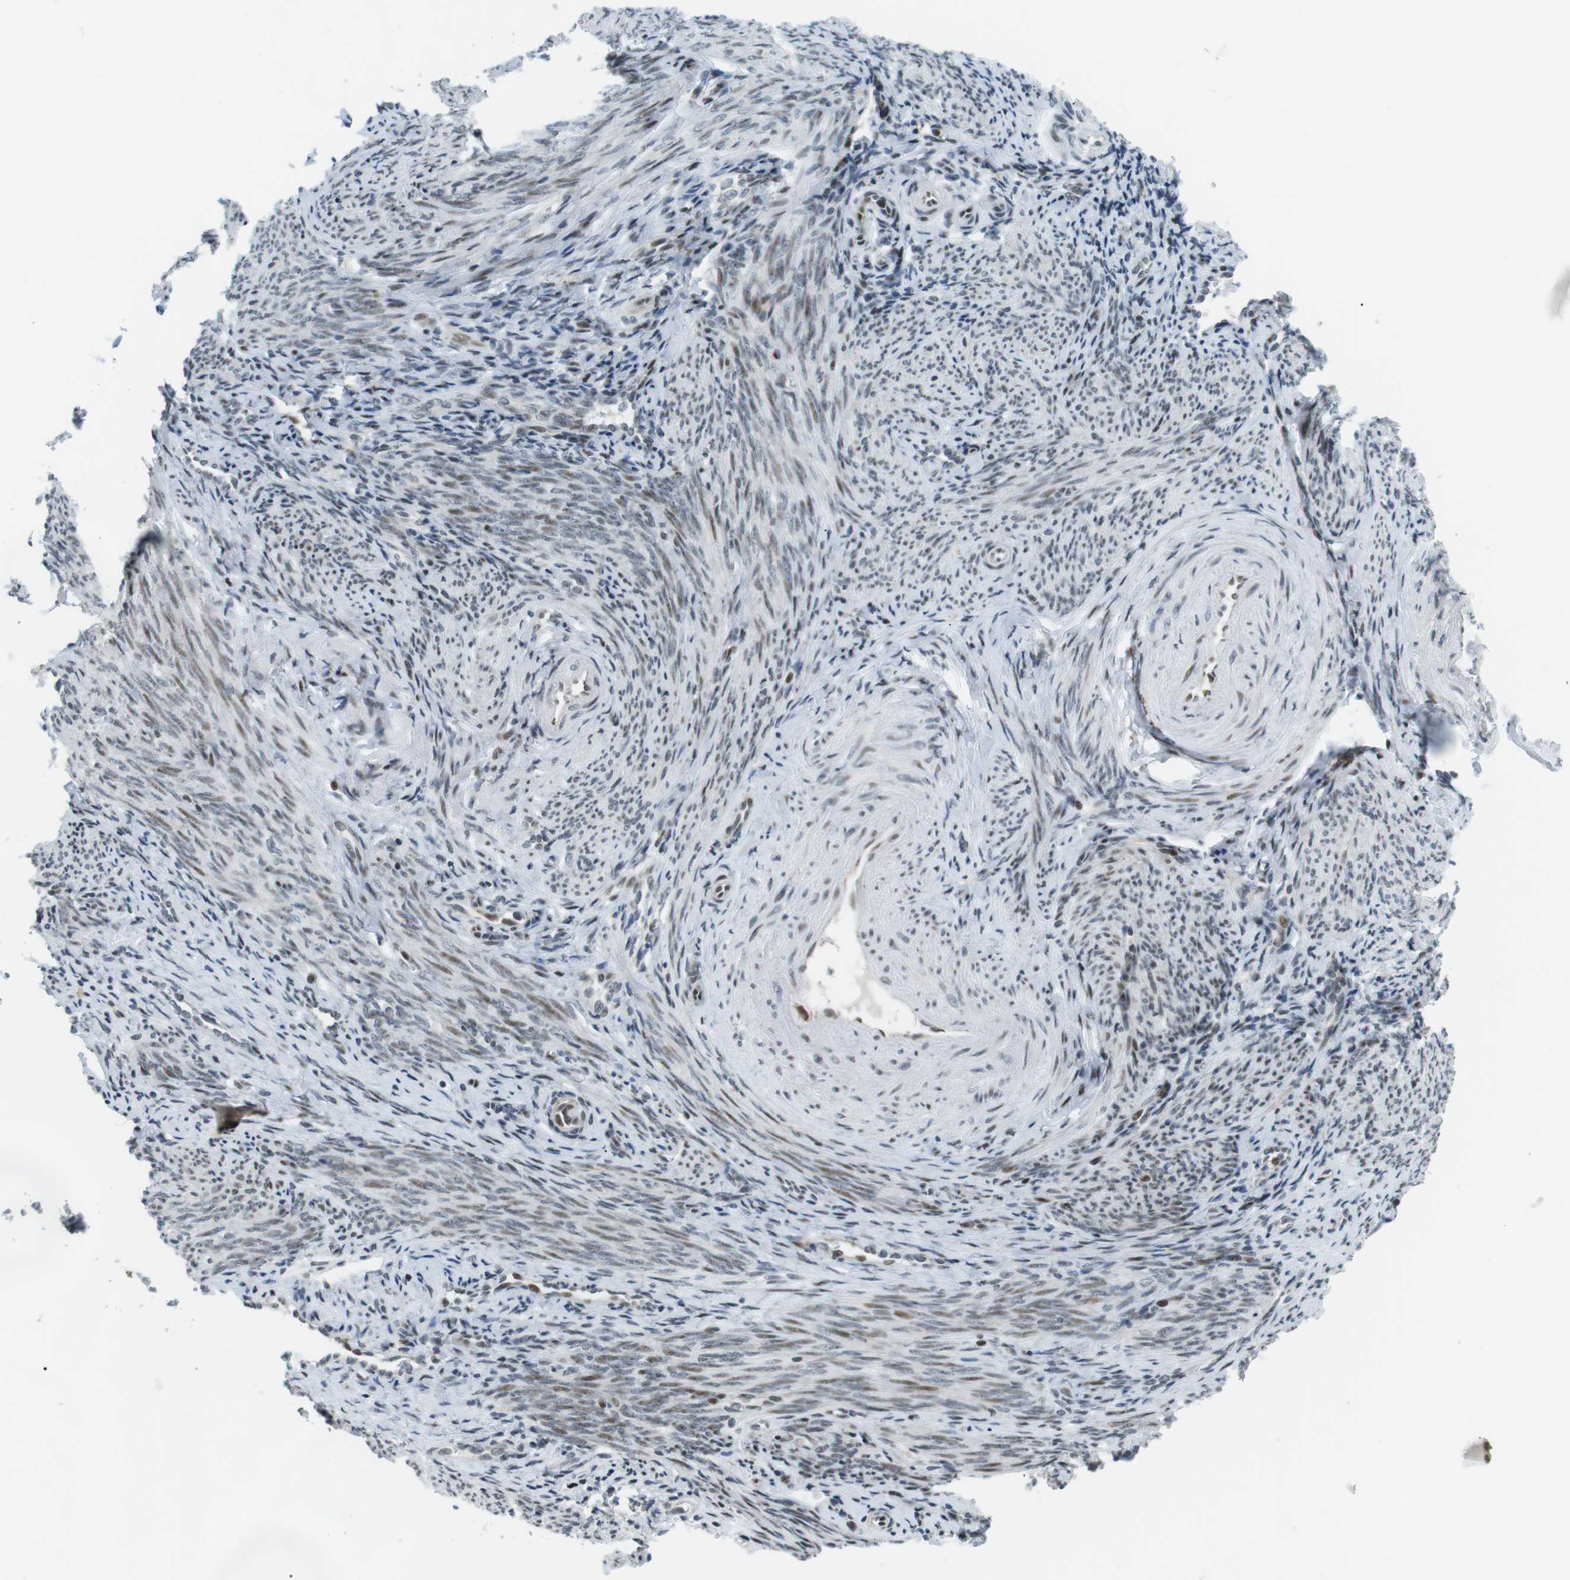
{"staining": {"intensity": "moderate", "quantity": "<25%", "location": "nuclear"}, "tissue": "endometrium", "cell_type": "Cells in endometrial stroma", "image_type": "normal", "snomed": [{"axis": "morphology", "description": "Normal tissue, NOS"}, {"axis": "topography", "description": "Endometrium"}], "caption": "IHC photomicrograph of normal endometrium: human endometrium stained using IHC demonstrates low levels of moderate protein expression localized specifically in the nuclear of cells in endometrial stroma, appearing as a nuclear brown color.", "gene": "CDC27", "patient": {"sex": "female", "age": 50}}